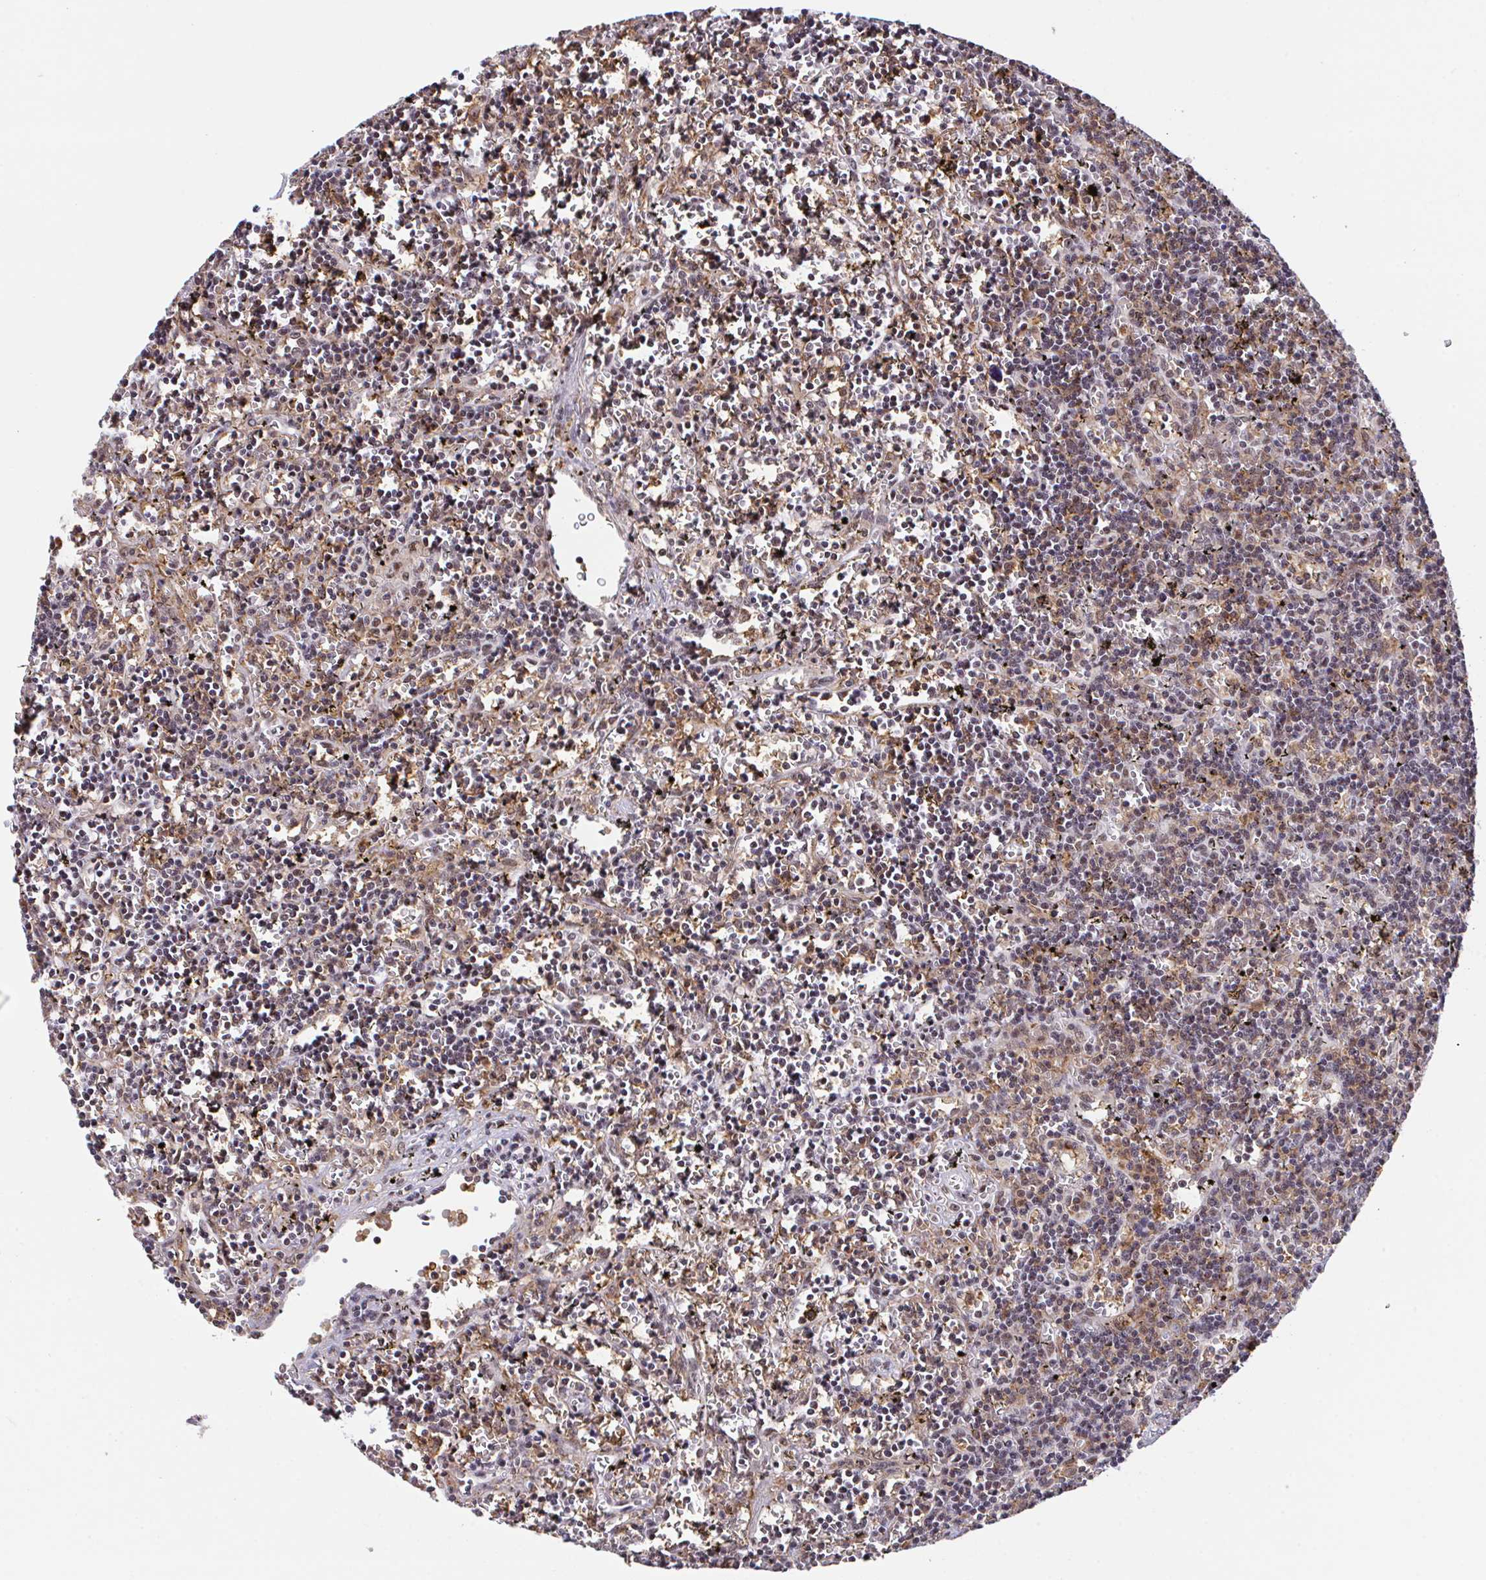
{"staining": {"intensity": "weak", "quantity": "25%-75%", "location": "nuclear"}, "tissue": "lymphoma", "cell_type": "Tumor cells", "image_type": "cancer", "snomed": [{"axis": "morphology", "description": "Malignant lymphoma, non-Hodgkin's type, Low grade"}, {"axis": "topography", "description": "Spleen"}], "caption": "Immunohistochemistry image of neoplastic tissue: low-grade malignant lymphoma, non-Hodgkin's type stained using immunohistochemistry exhibits low levels of weak protein expression localized specifically in the nuclear of tumor cells, appearing as a nuclear brown color.", "gene": "OR6K3", "patient": {"sex": "male", "age": 60}}